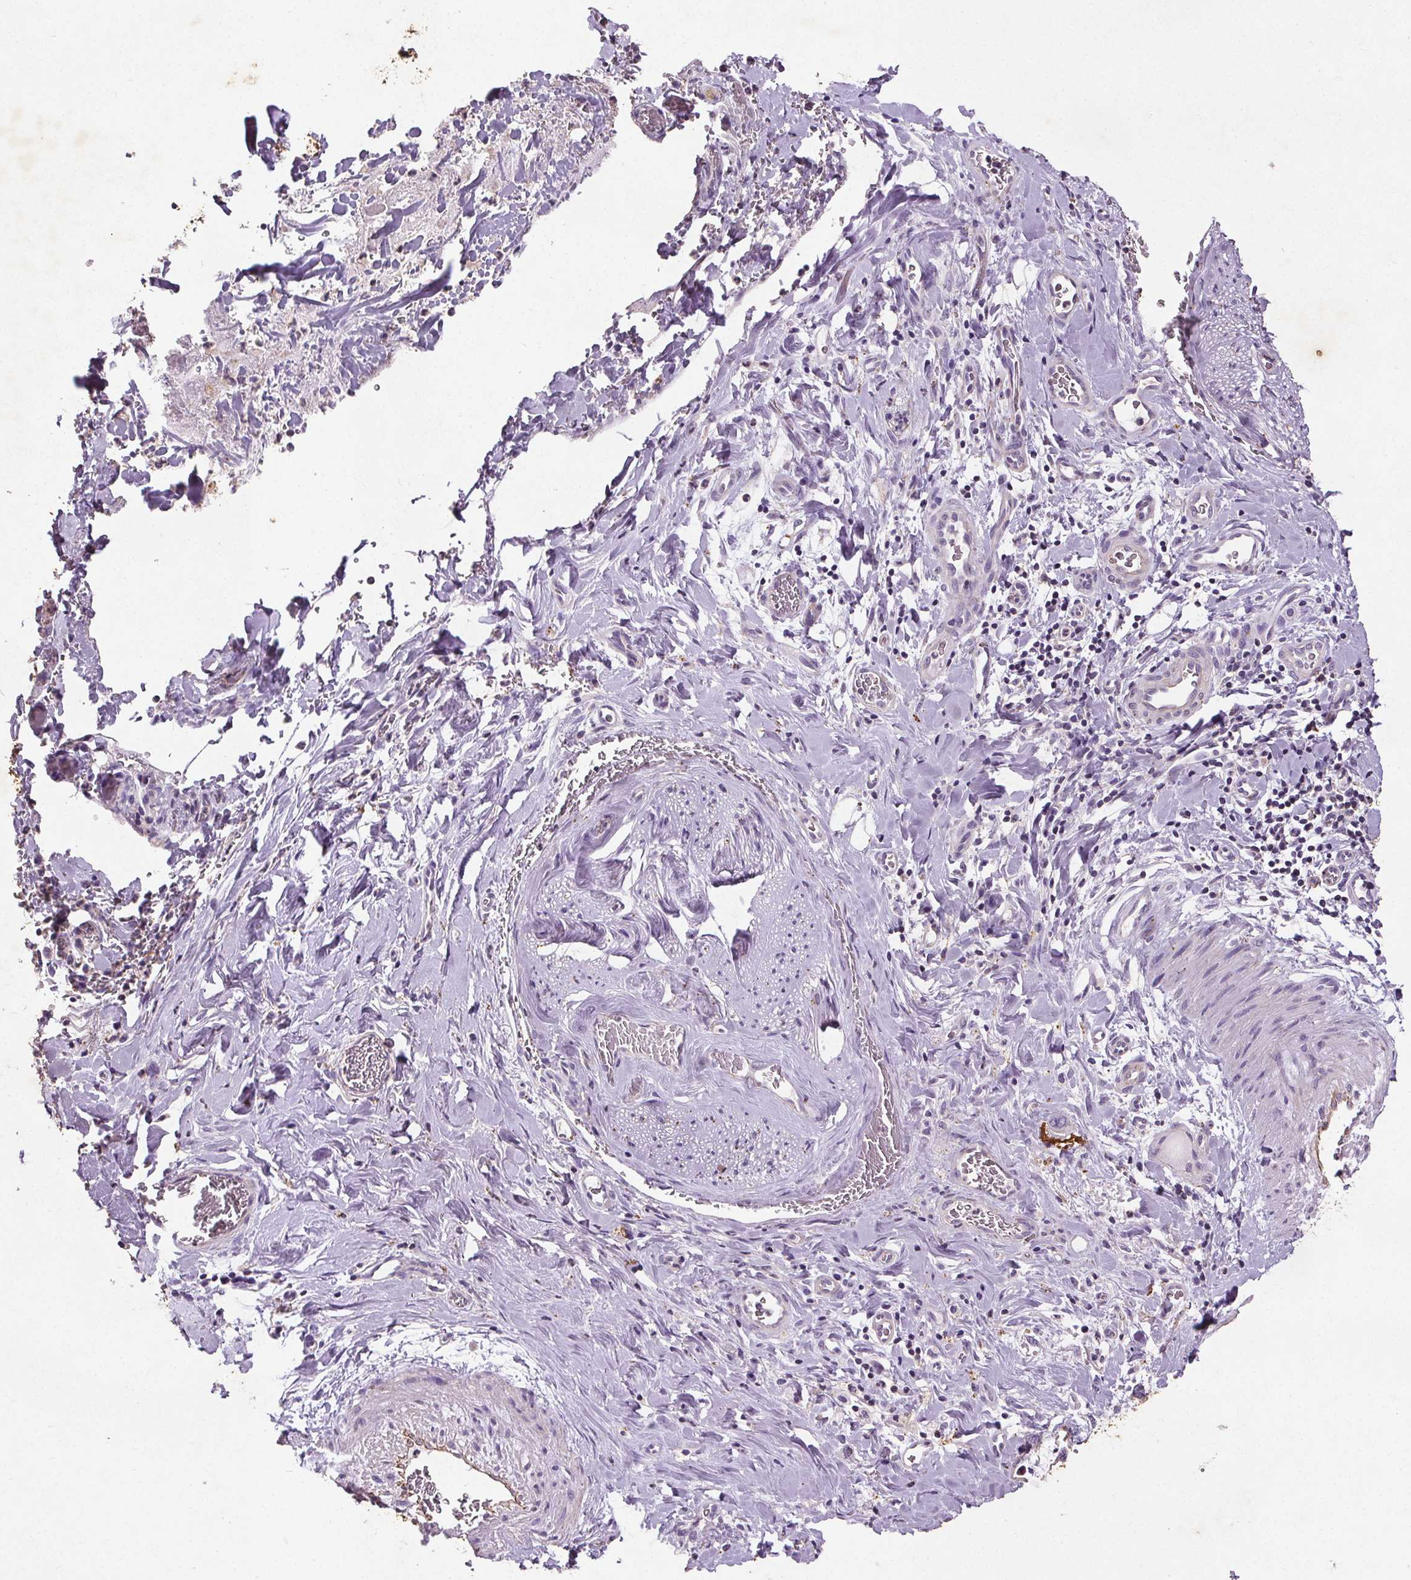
{"staining": {"intensity": "negative", "quantity": "none", "location": "none"}, "tissue": "stomach cancer", "cell_type": "Tumor cells", "image_type": "cancer", "snomed": [{"axis": "morphology", "description": "Normal tissue, NOS"}, {"axis": "morphology", "description": "Adenocarcinoma, NOS"}, {"axis": "topography", "description": "Esophagus"}, {"axis": "topography", "description": "Stomach, upper"}], "caption": "Image shows no significant protein expression in tumor cells of stomach cancer.", "gene": "C19orf84", "patient": {"sex": "male", "age": 74}}